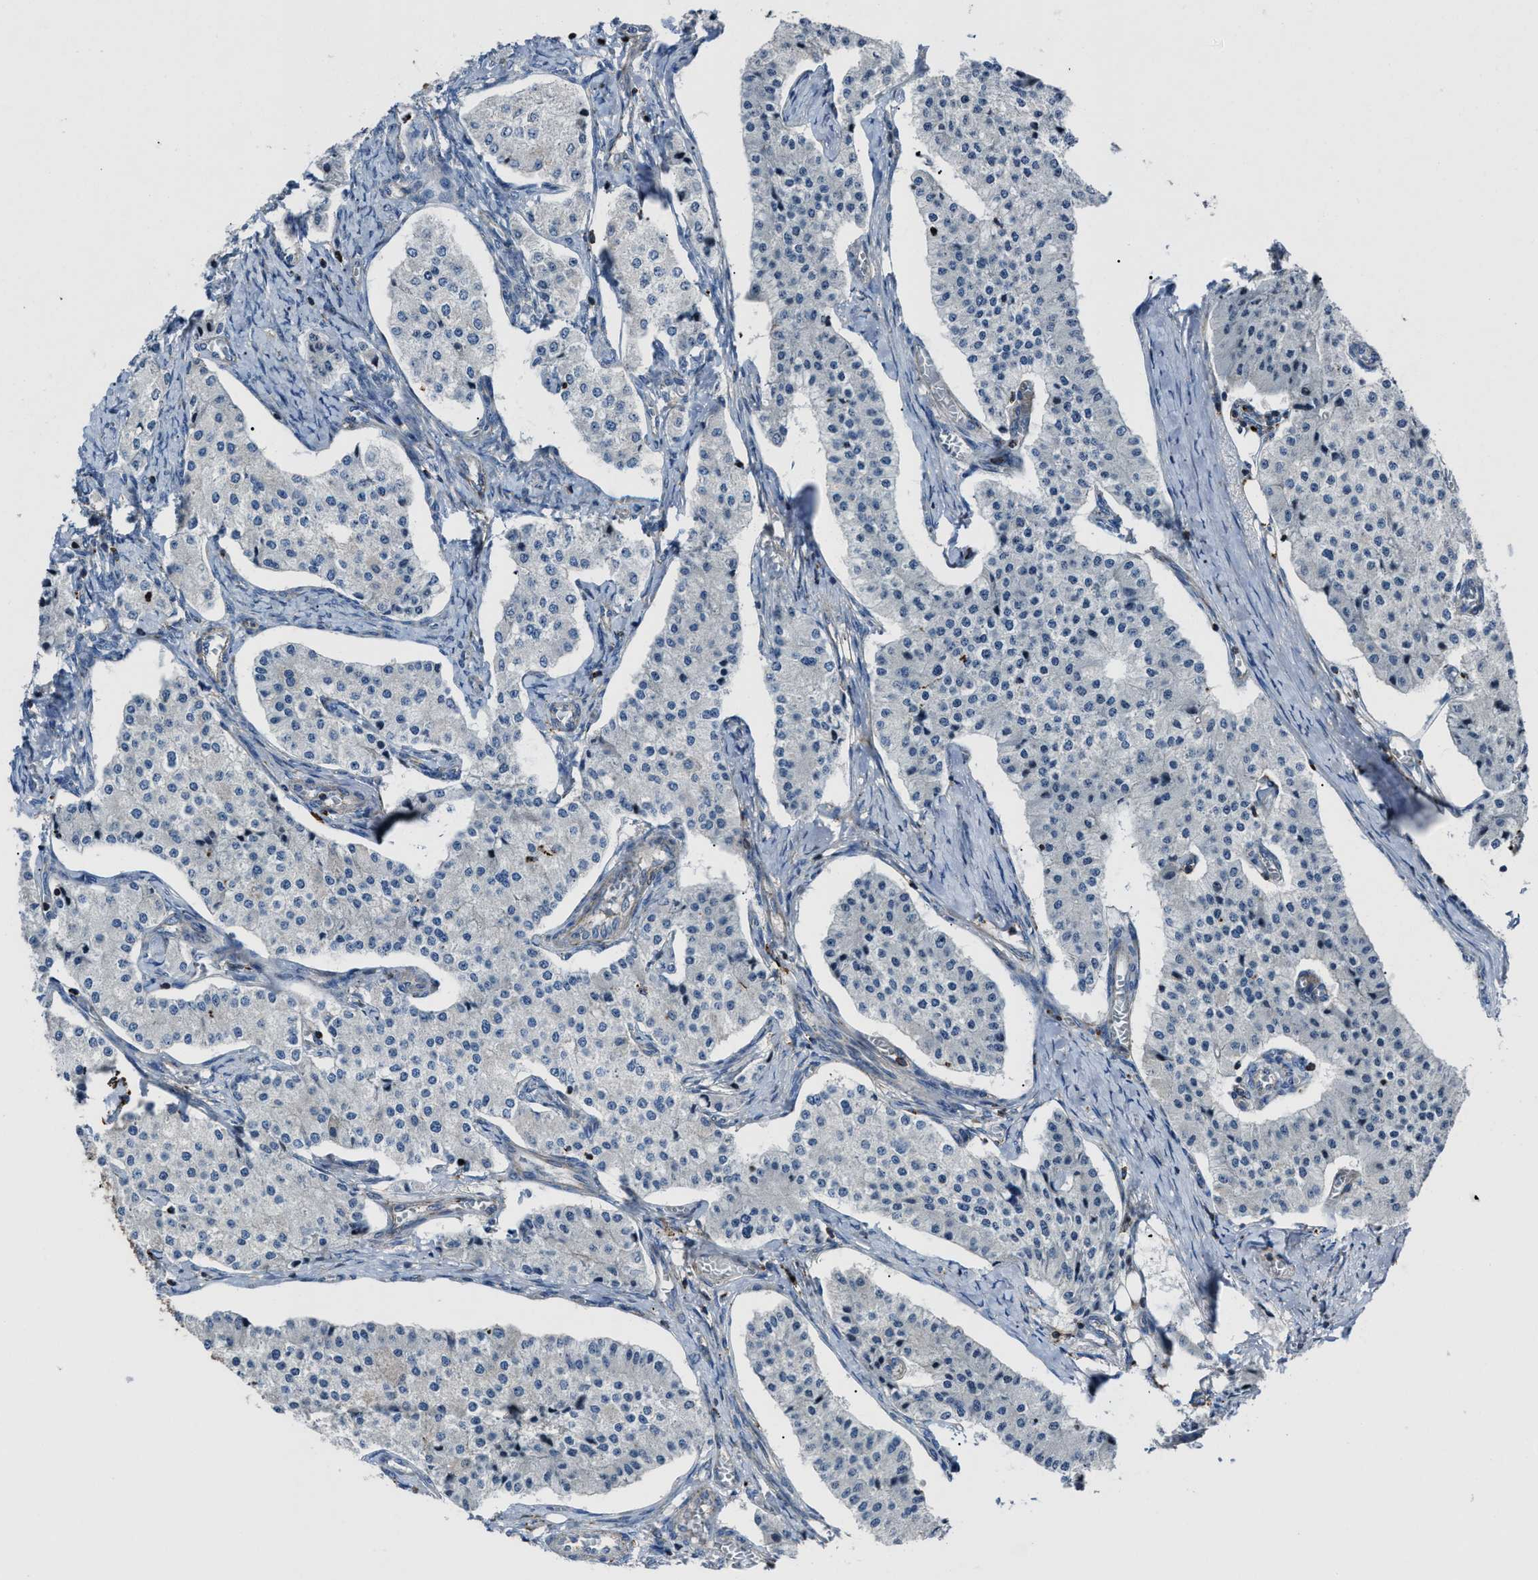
{"staining": {"intensity": "negative", "quantity": "none", "location": "none"}, "tissue": "carcinoid", "cell_type": "Tumor cells", "image_type": "cancer", "snomed": [{"axis": "morphology", "description": "Carcinoid, malignant, NOS"}, {"axis": "topography", "description": "Colon"}], "caption": "This is an IHC photomicrograph of human carcinoid. There is no positivity in tumor cells.", "gene": "AGPAT2", "patient": {"sex": "female", "age": 52}}